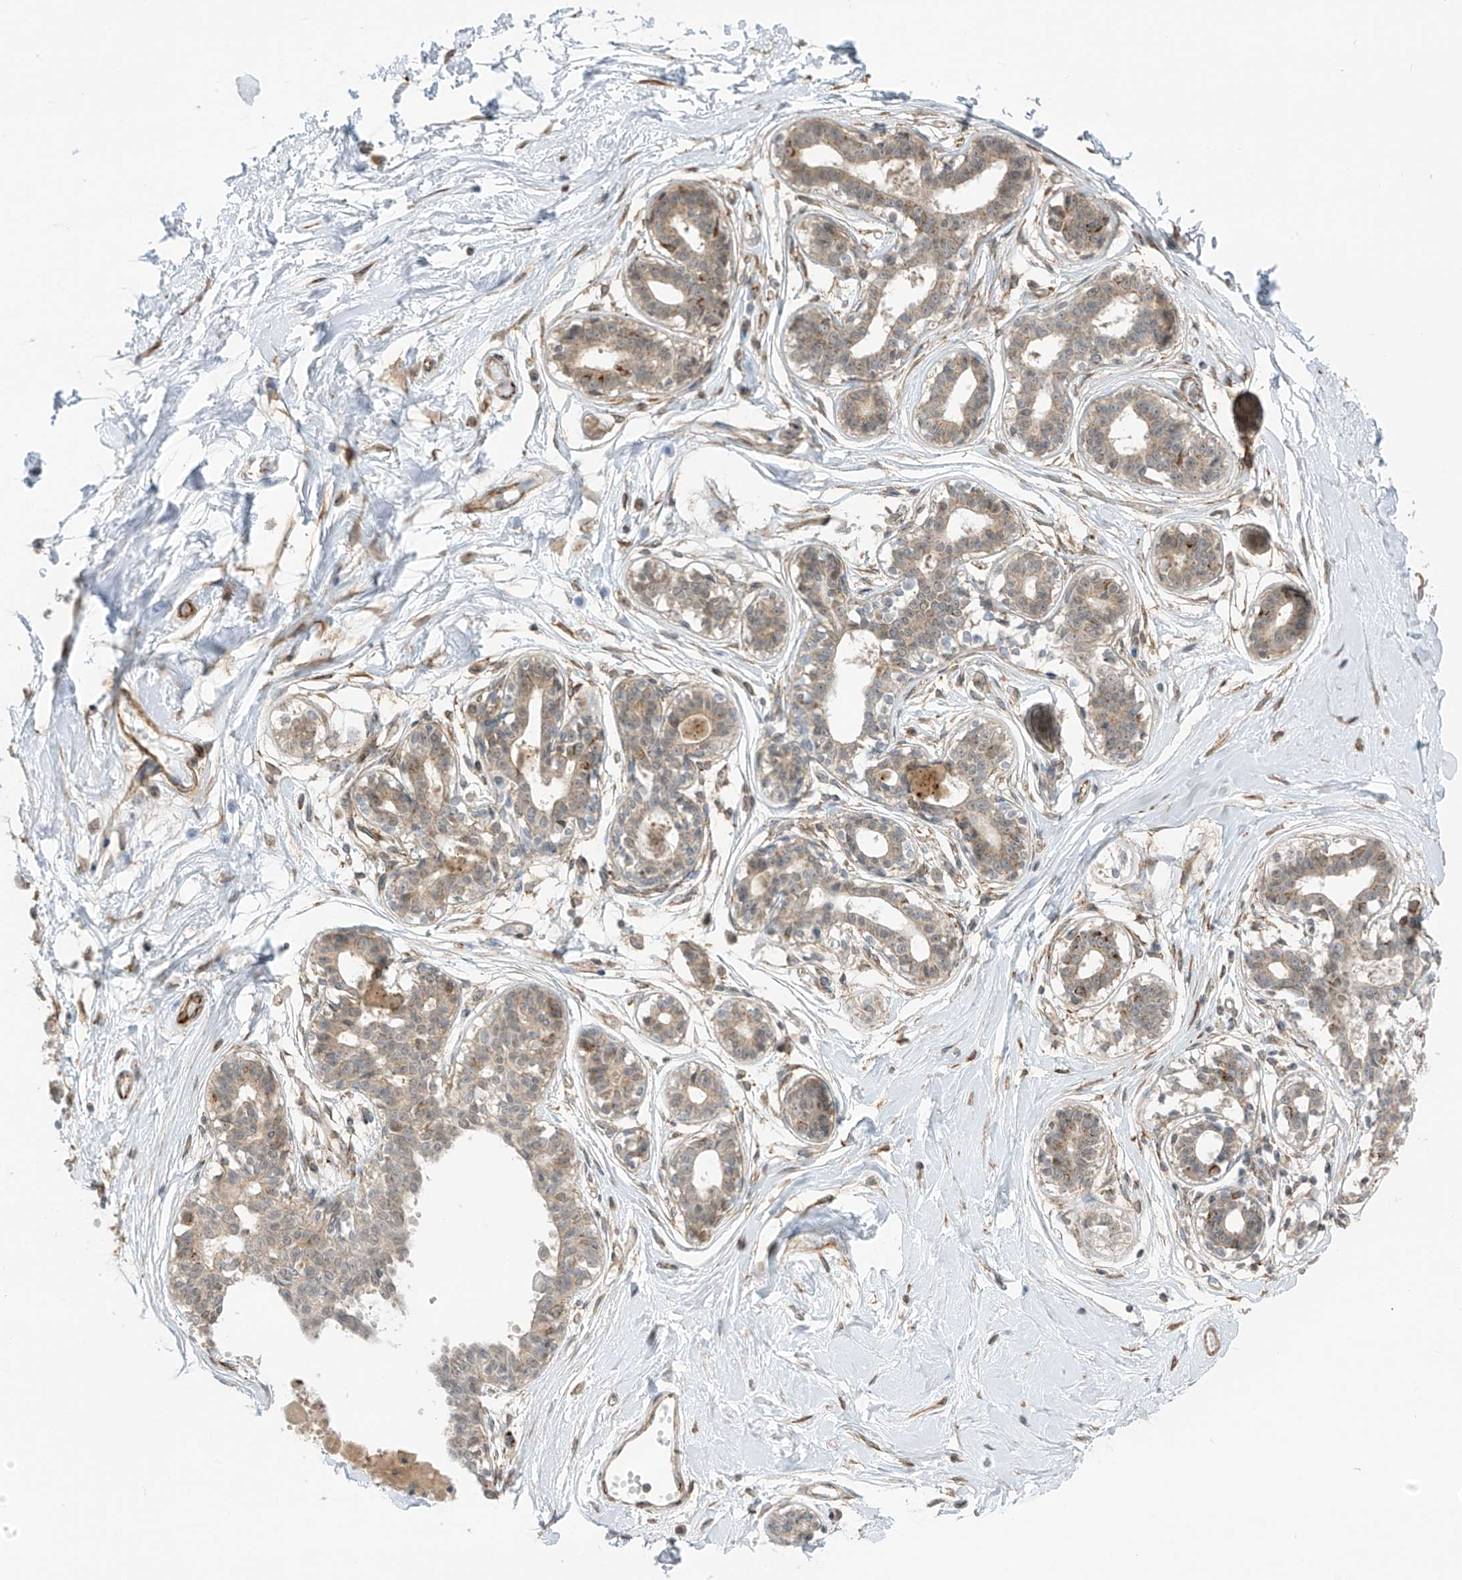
{"staining": {"intensity": "weak", "quantity": "25%-75%", "location": "cytoplasmic/membranous"}, "tissue": "breast", "cell_type": "Adipocytes", "image_type": "normal", "snomed": [{"axis": "morphology", "description": "Normal tissue, NOS"}, {"axis": "topography", "description": "Breast"}], "caption": "Protein expression analysis of normal breast exhibits weak cytoplasmic/membranous expression in about 25%-75% of adipocytes.", "gene": "HS6ST2", "patient": {"sex": "female", "age": 45}}